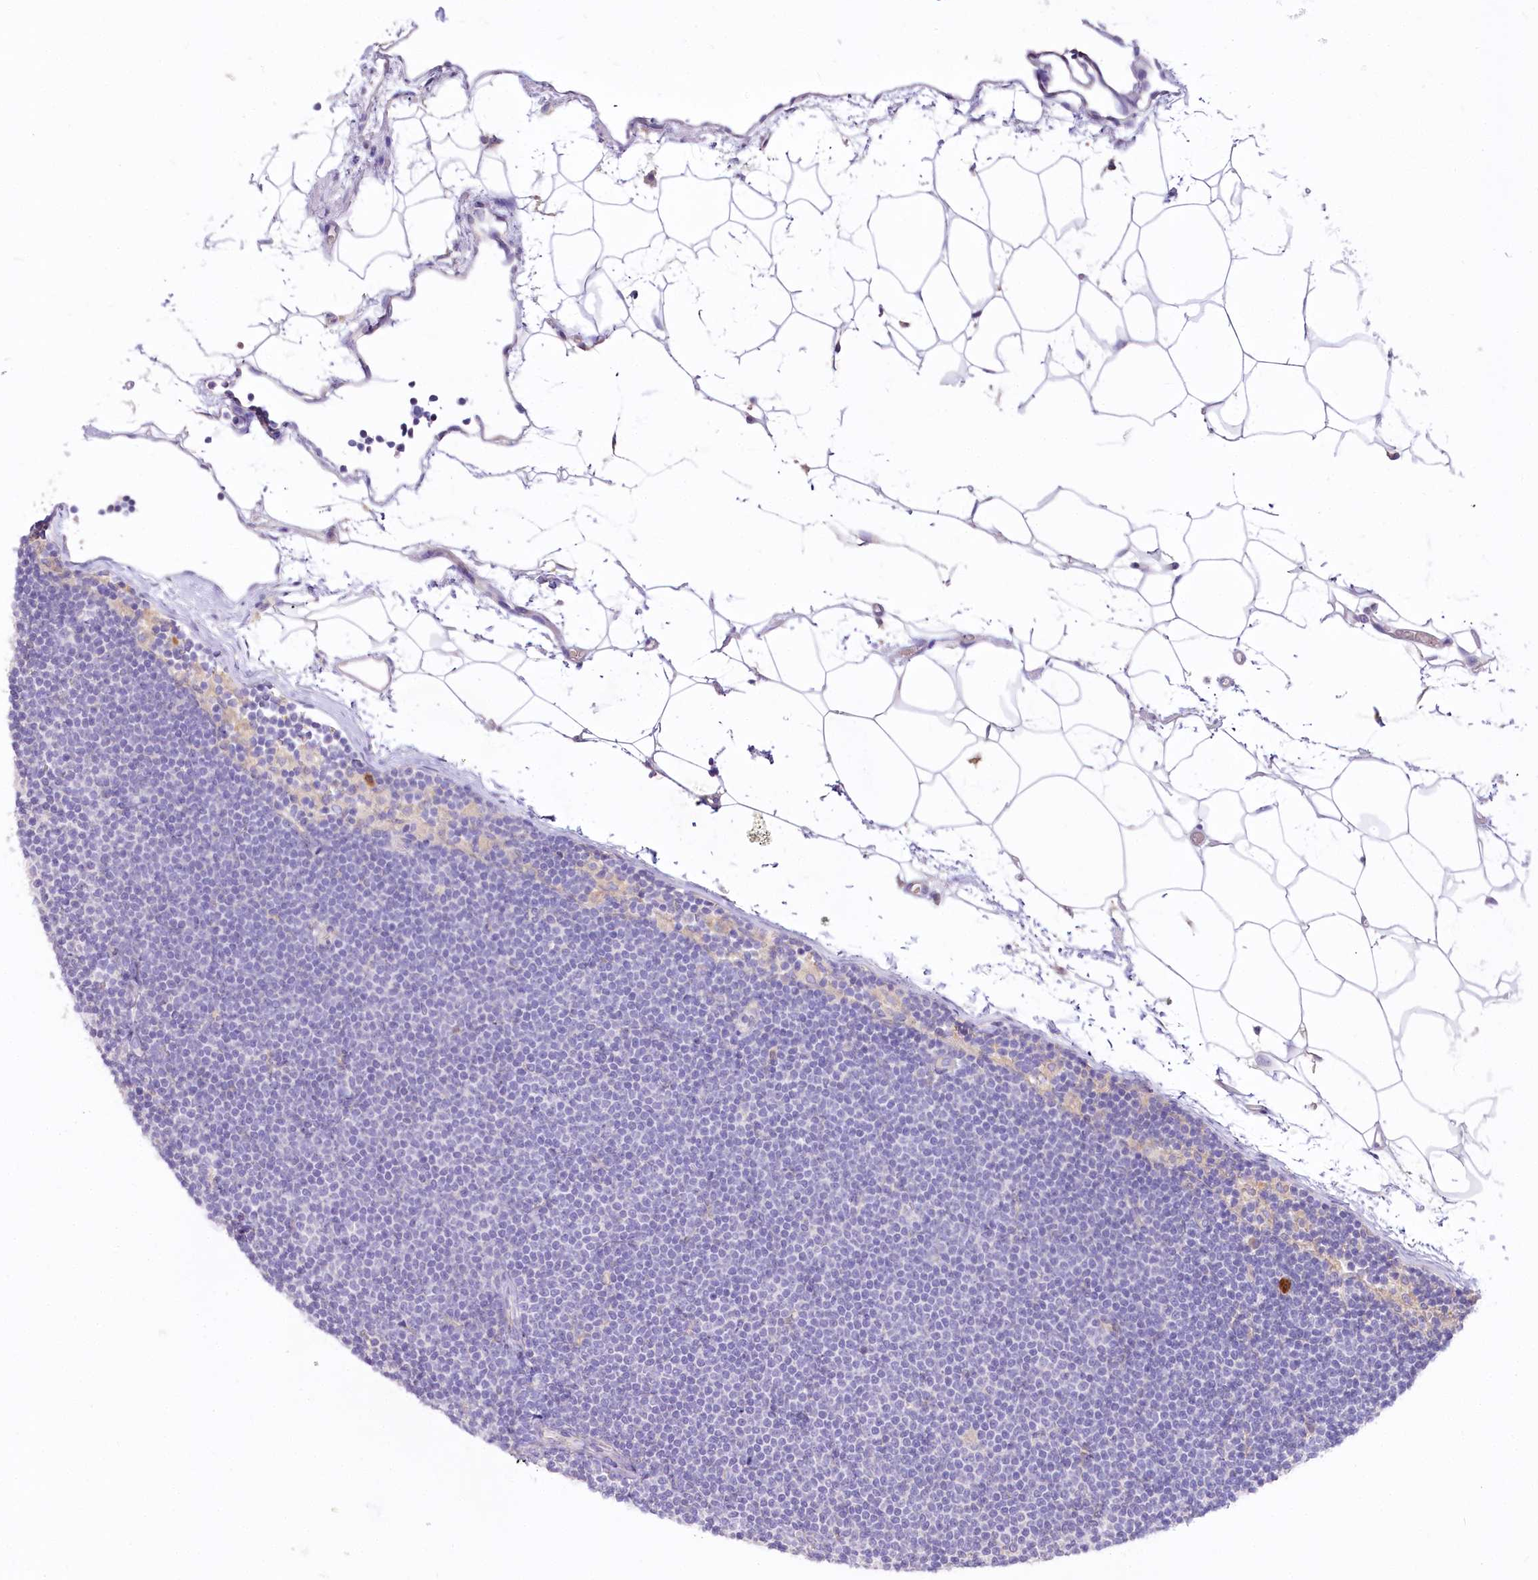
{"staining": {"intensity": "negative", "quantity": "none", "location": "none"}, "tissue": "lymphoma", "cell_type": "Tumor cells", "image_type": "cancer", "snomed": [{"axis": "morphology", "description": "Malignant lymphoma, non-Hodgkin's type, Low grade"}, {"axis": "topography", "description": "Lymph node"}], "caption": "A high-resolution image shows immunohistochemistry staining of lymphoma, which shows no significant staining in tumor cells.", "gene": "DPYD", "patient": {"sex": "female", "age": 53}}